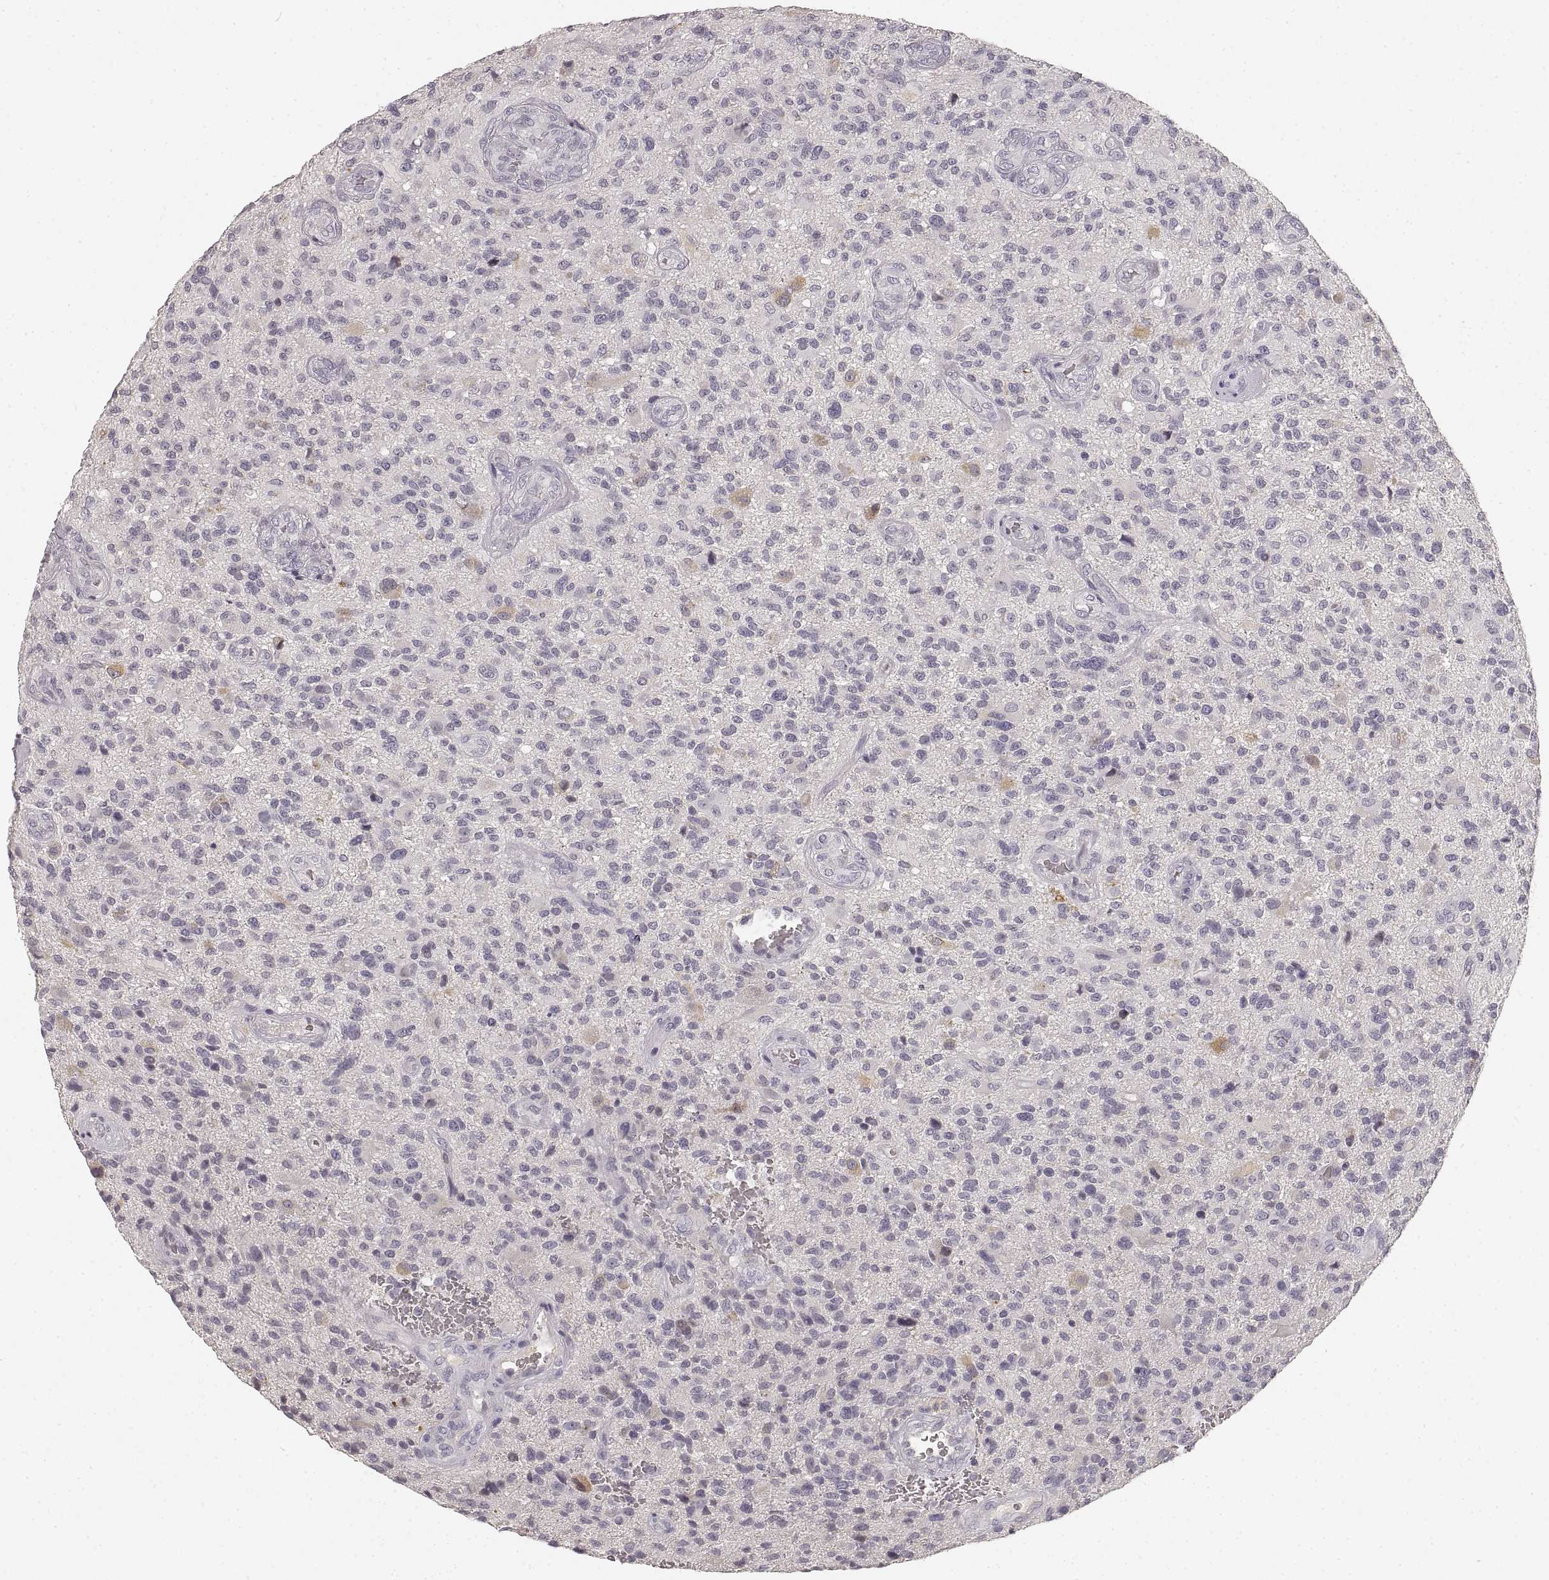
{"staining": {"intensity": "negative", "quantity": "none", "location": "none"}, "tissue": "glioma", "cell_type": "Tumor cells", "image_type": "cancer", "snomed": [{"axis": "morphology", "description": "Glioma, malignant, High grade"}, {"axis": "topography", "description": "Brain"}], "caption": "Tumor cells show no significant protein positivity in glioma.", "gene": "RUNDC3A", "patient": {"sex": "male", "age": 47}}